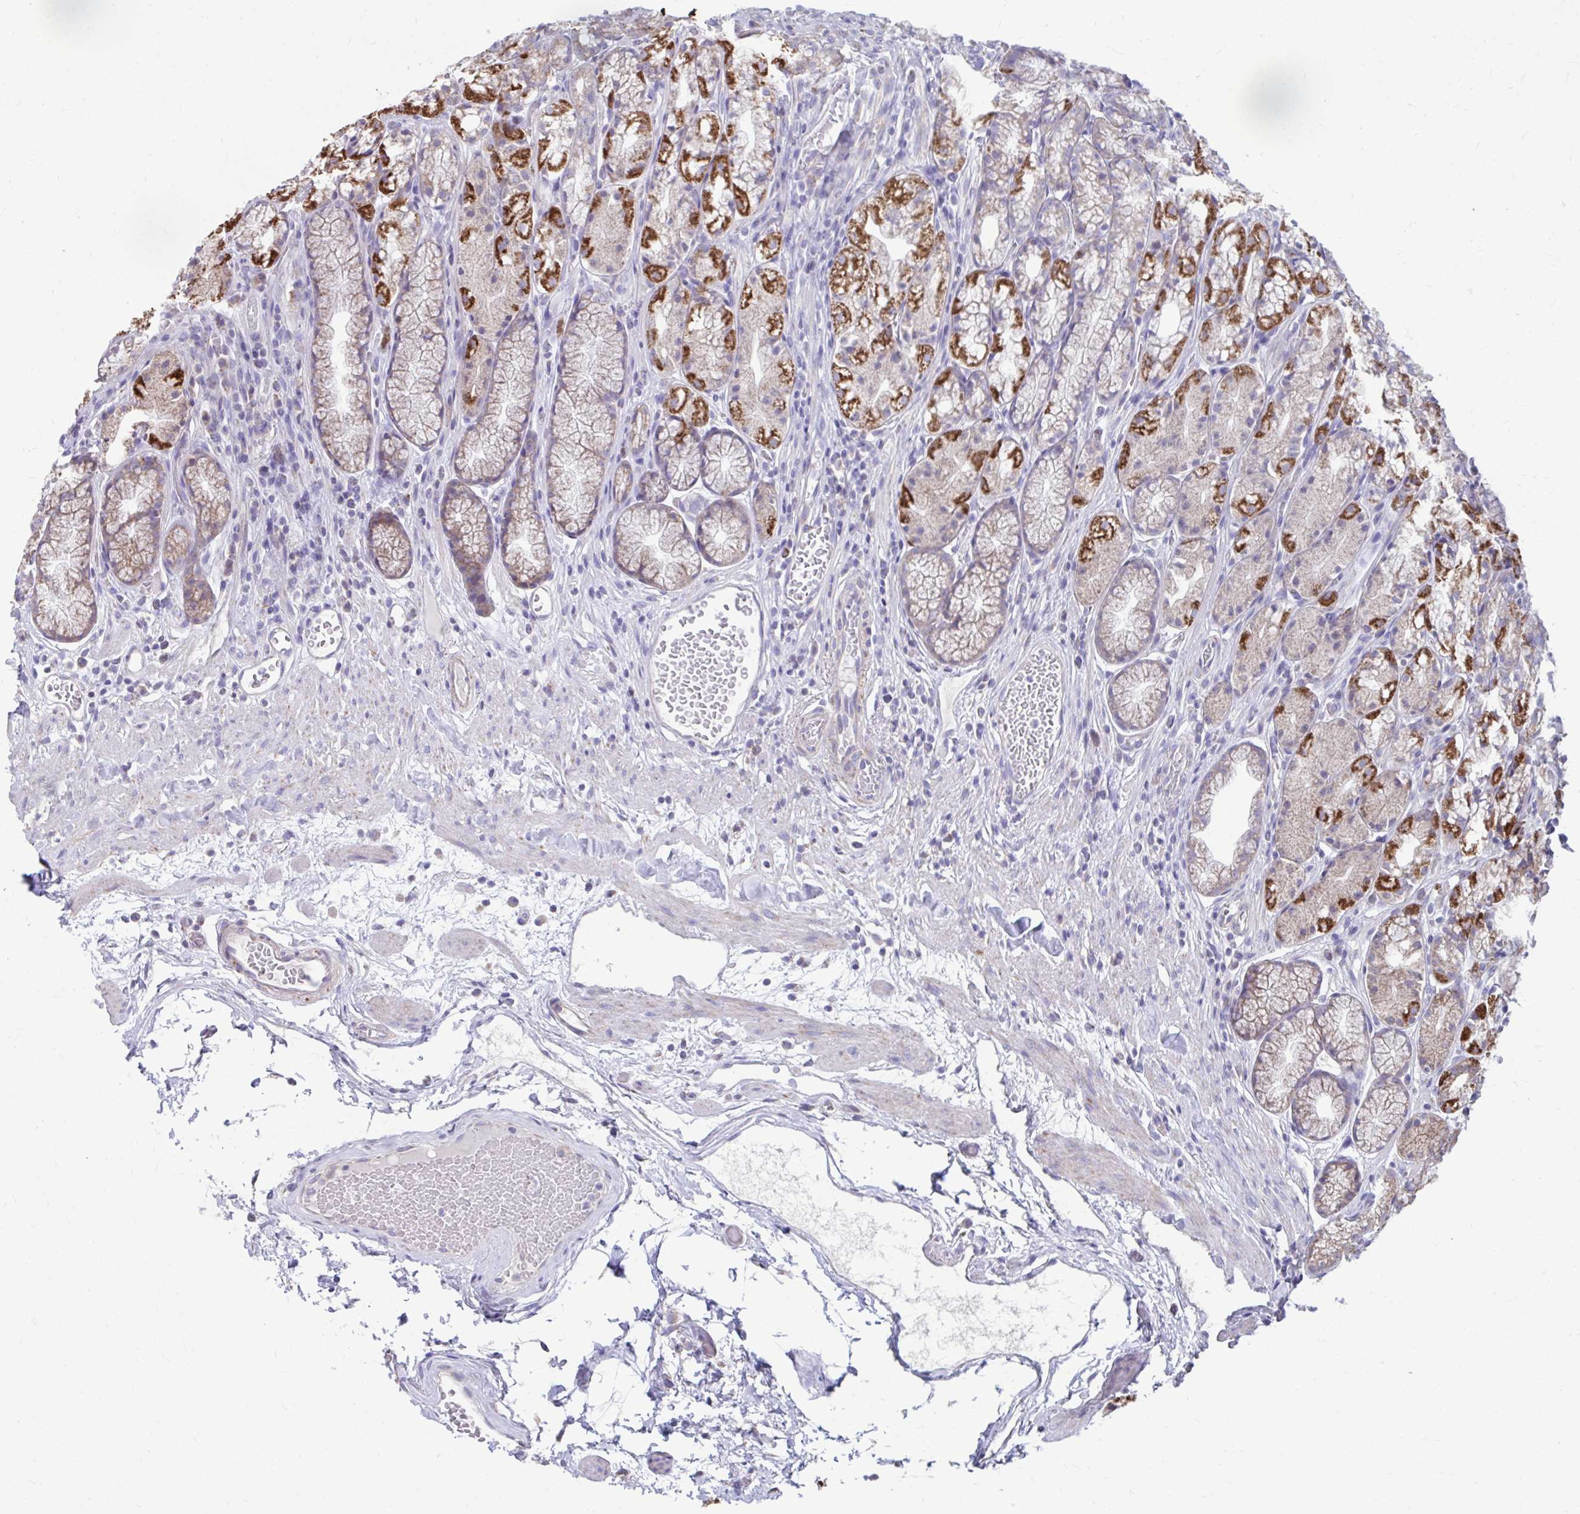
{"staining": {"intensity": "strong", "quantity": "<25%", "location": "cytoplasmic/membranous"}, "tissue": "stomach", "cell_type": "Glandular cells", "image_type": "normal", "snomed": [{"axis": "morphology", "description": "Normal tissue, NOS"}, {"axis": "topography", "description": "Smooth muscle"}, {"axis": "topography", "description": "Stomach"}], "caption": "Human stomach stained for a protein (brown) exhibits strong cytoplasmic/membranous positive positivity in approximately <25% of glandular cells.", "gene": "LINGO4", "patient": {"sex": "male", "age": 70}}